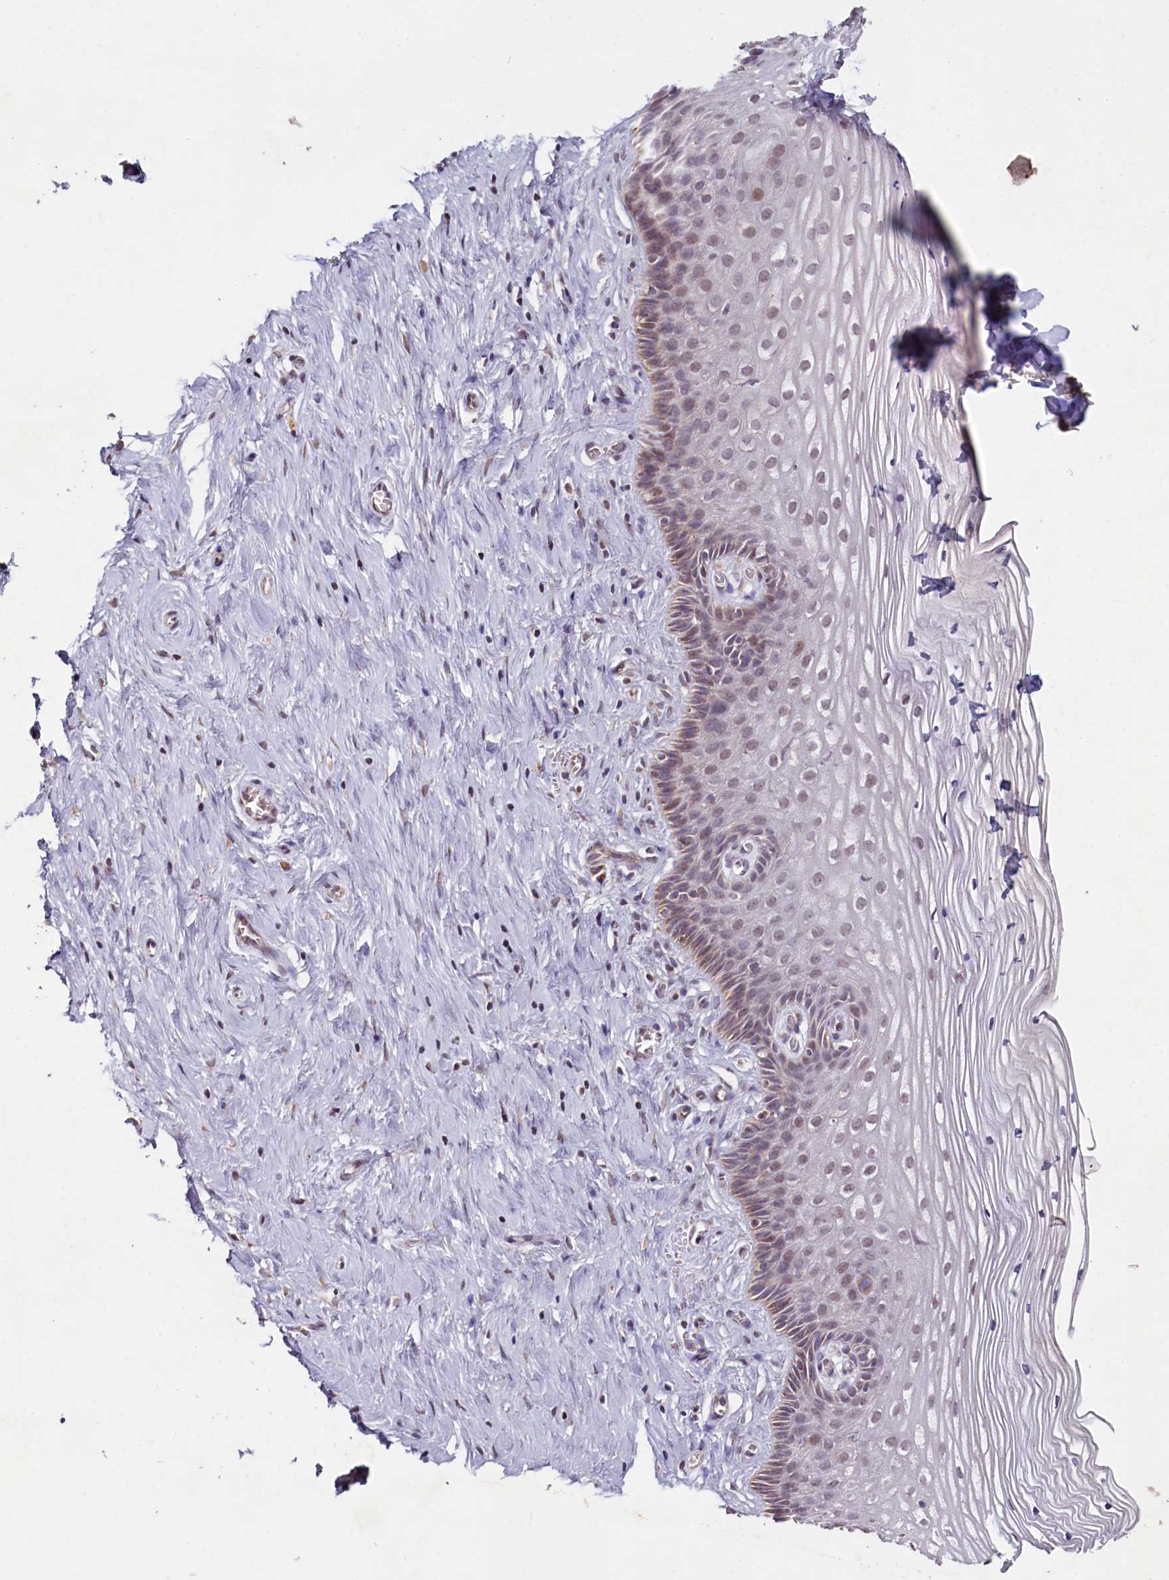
{"staining": {"intensity": "moderate", "quantity": ">75%", "location": "cytoplasmic/membranous"}, "tissue": "cervix", "cell_type": "Glandular cells", "image_type": "normal", "snomed": [{"axis": "morphology", "description": "Normal tissue, NOS"}, {"axis": "topography", "description": "Cervix"}], "caption": "Cervix stained with DAB (3,3'-diaminobenzidine) IHC exhibits medium levels of moderate cytoplasmic/membranous positivity in about >75% of glandular cells.", "gene": "PDE6D", "patient": {"sex": "female", "age": 33}}